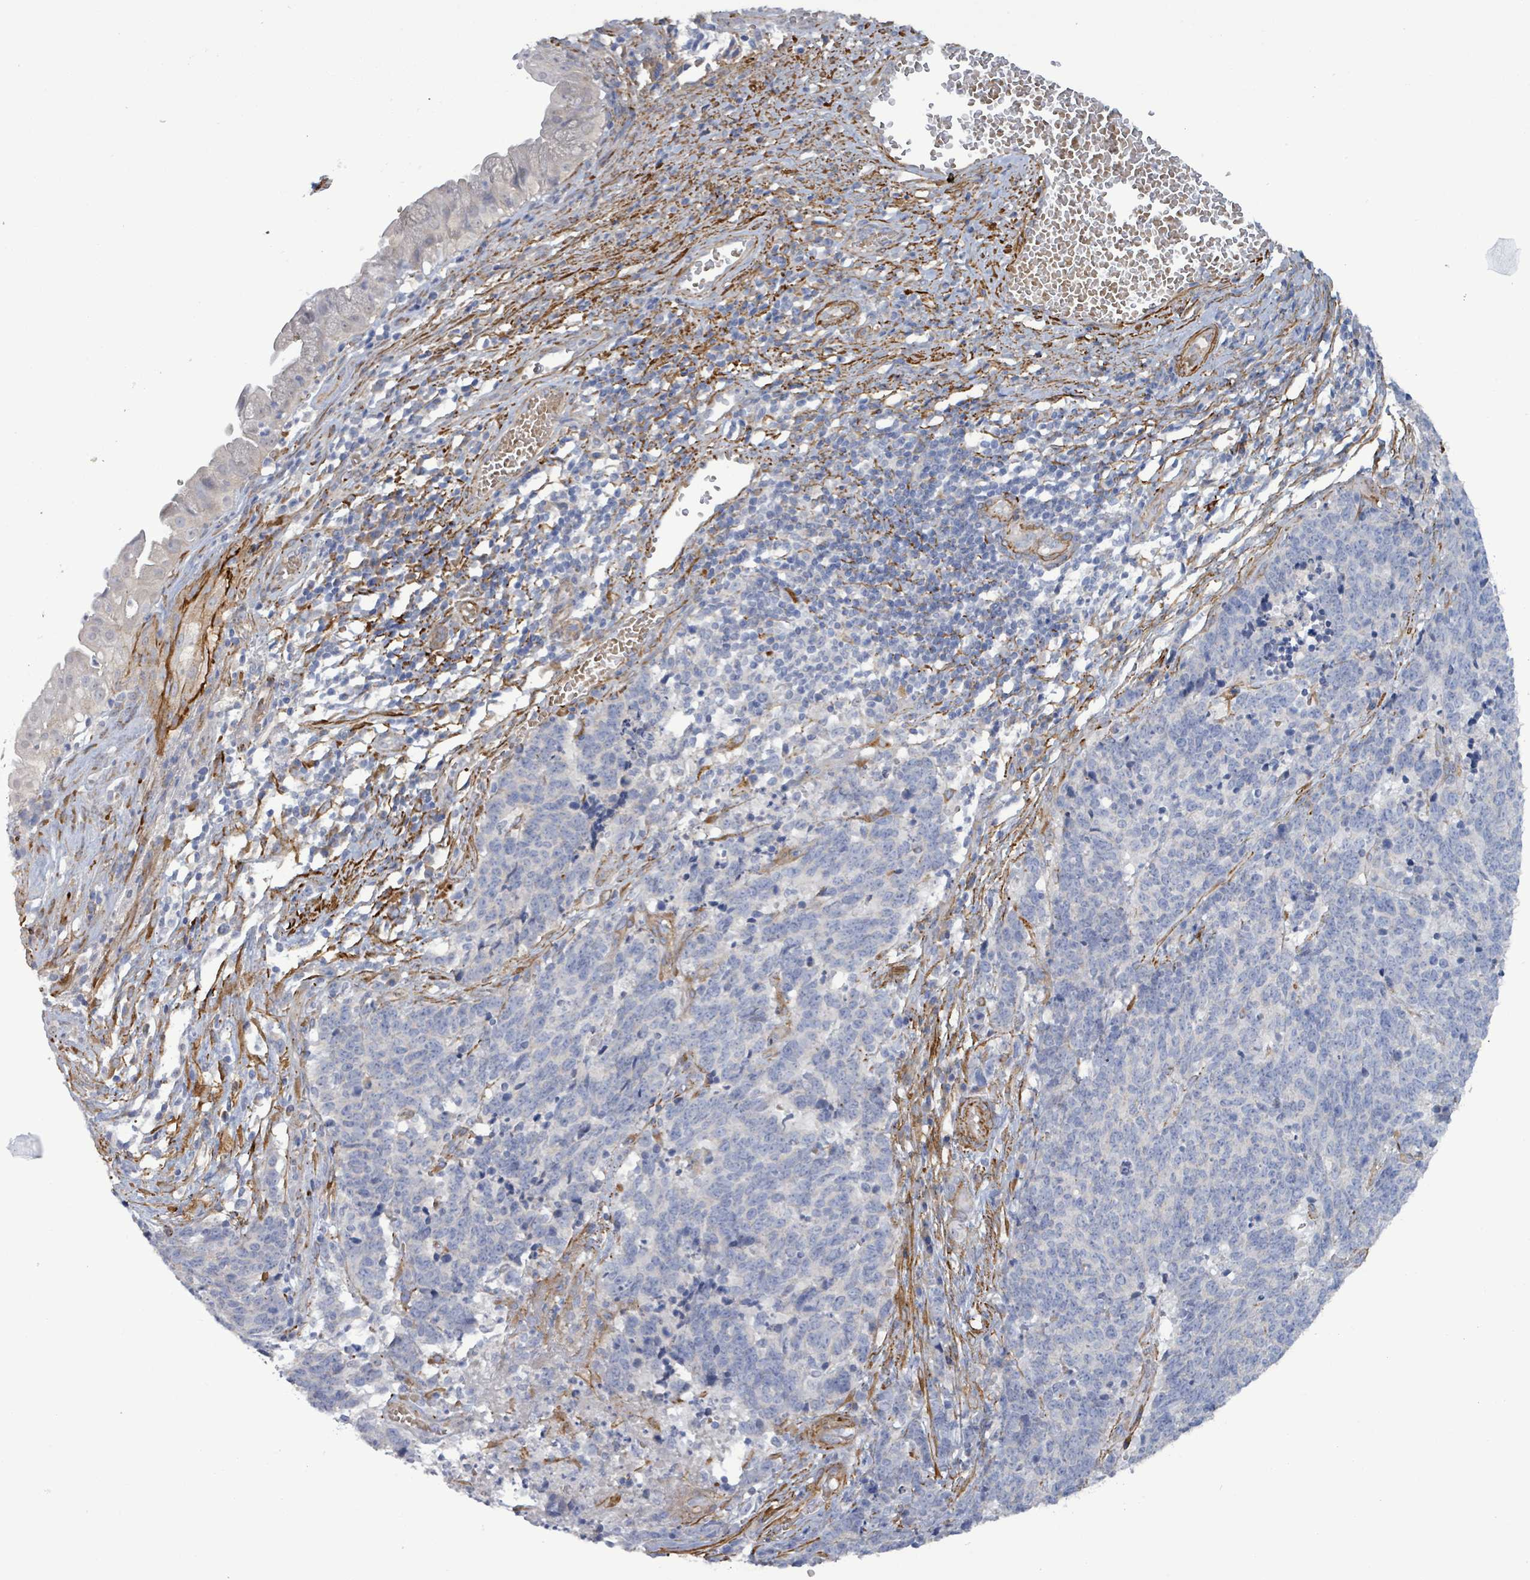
{"staining": {"intensity": "negative", "quantity": "none", "location": "none"}, "tissue": "cervical cancer", "cell_type": "Tumor cells", "image_type": "cancer", "snomed": [{"axis": "morphology", "description": "Squamous cell carcinoma, NOS"}, {"axis": "topography", "description": "Cervix"}], "caption": "Immunohistochemistry of squamous cell carcinoma (cervical) exhibits no positivity in tumor cells.", "gene": "DMRTC1B", "patient": {"sex": "female", "age": 29}}